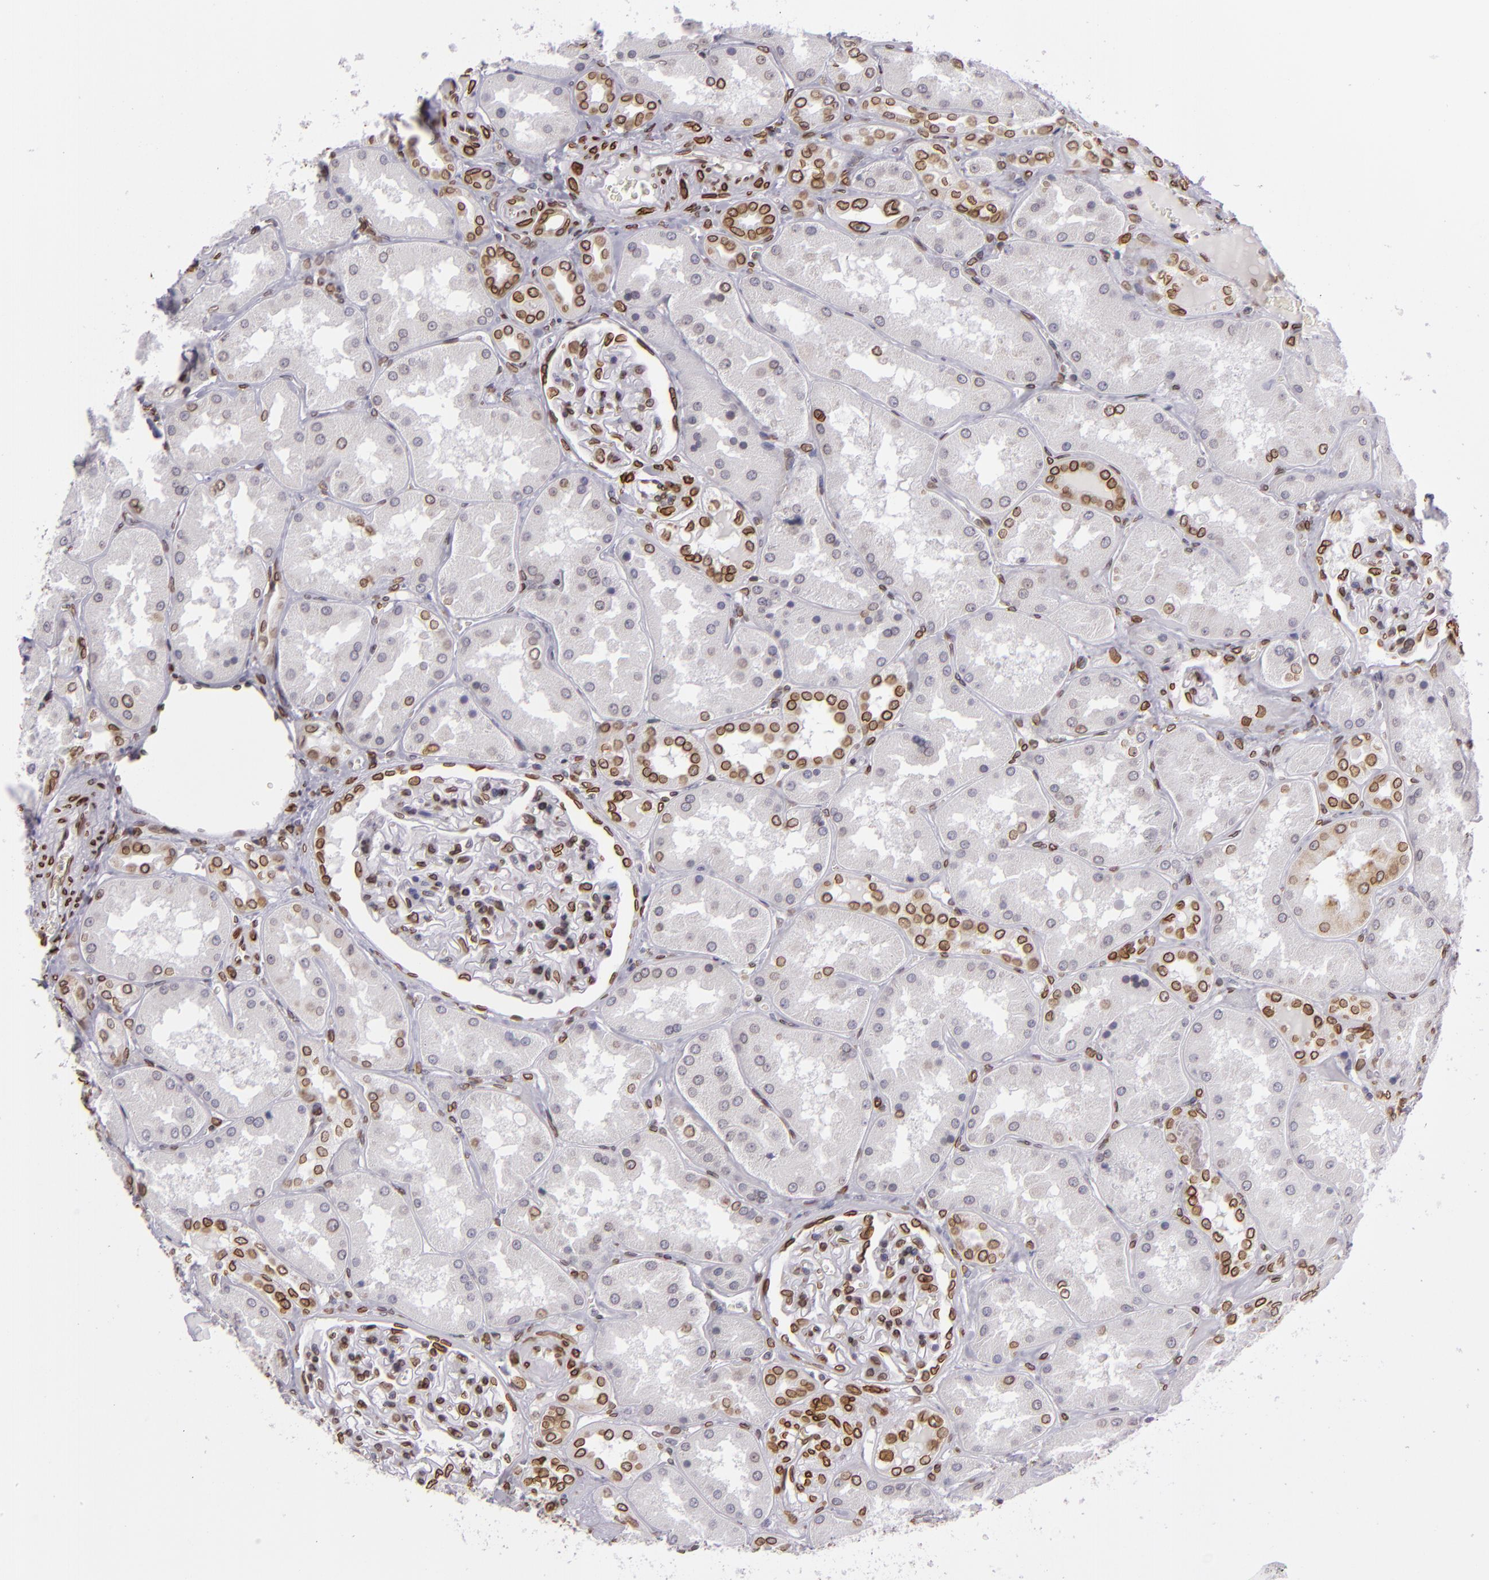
{"staining": {"intensity": "moderate", "quantity": ">75%", "location": "nuclear"}, "tissue": "kidney", "cell_type": "Cells in glomeruli", "image_type": "normal", "snomed": [{"axis": "morphology", "description": "Normal tissue, NOS"}, {"axis": "topography", "description": "Kidney"}], "caption": "An image of human kidney stained for a protein exhibits moderate nuclear brown staining in cells in glomeruli. The staining is performed using DAB brown chromogen to label protein expression. The nuclei are counter-stained blue using hematoxylin.", "gene": "EMD", "patient": {"sex": "female", "age": 56}}